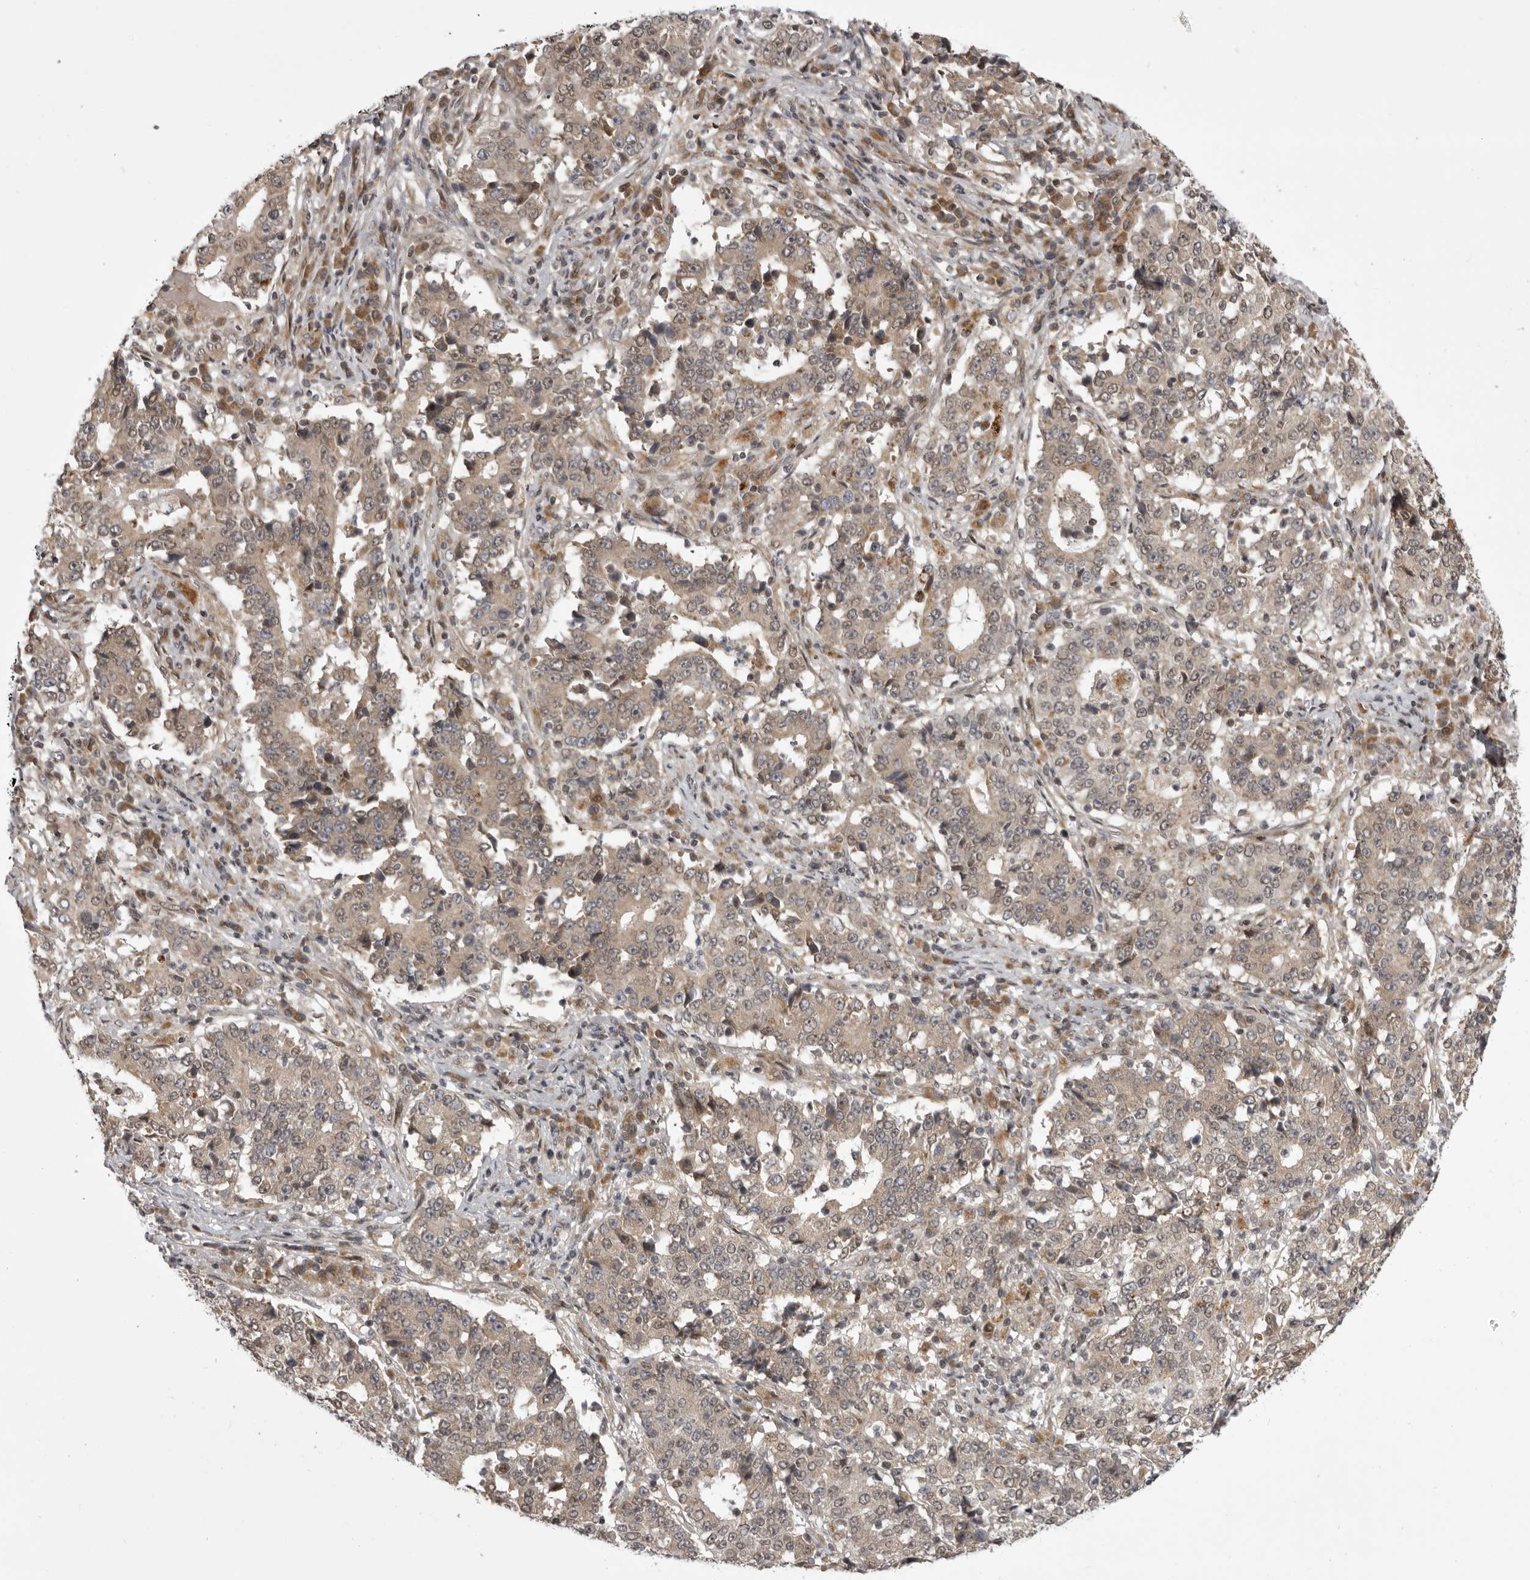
{"staining": {"intensity": "weak", "quantity": "25%-75%", "location": "cytoplasmic/membranous"}, "tissue": "stomach cancer", "cell_type": "Tumor cells", "image_type": "cancer", "snomed": [{"axis": "morphology", "description": "Adenocarcinoma, NOS"}, {"axis": "topography", "description": "Stomach"}], "caption": "A high-resolution histopathology image shows IHC staining of adenocarcinoma (stomach), which shows weak cytoplasmic/membranous positivity in approximately 25%-75% of tumor cells.", "gene": "C1orf109", "patient": {"sex": "male", "age": 59}}